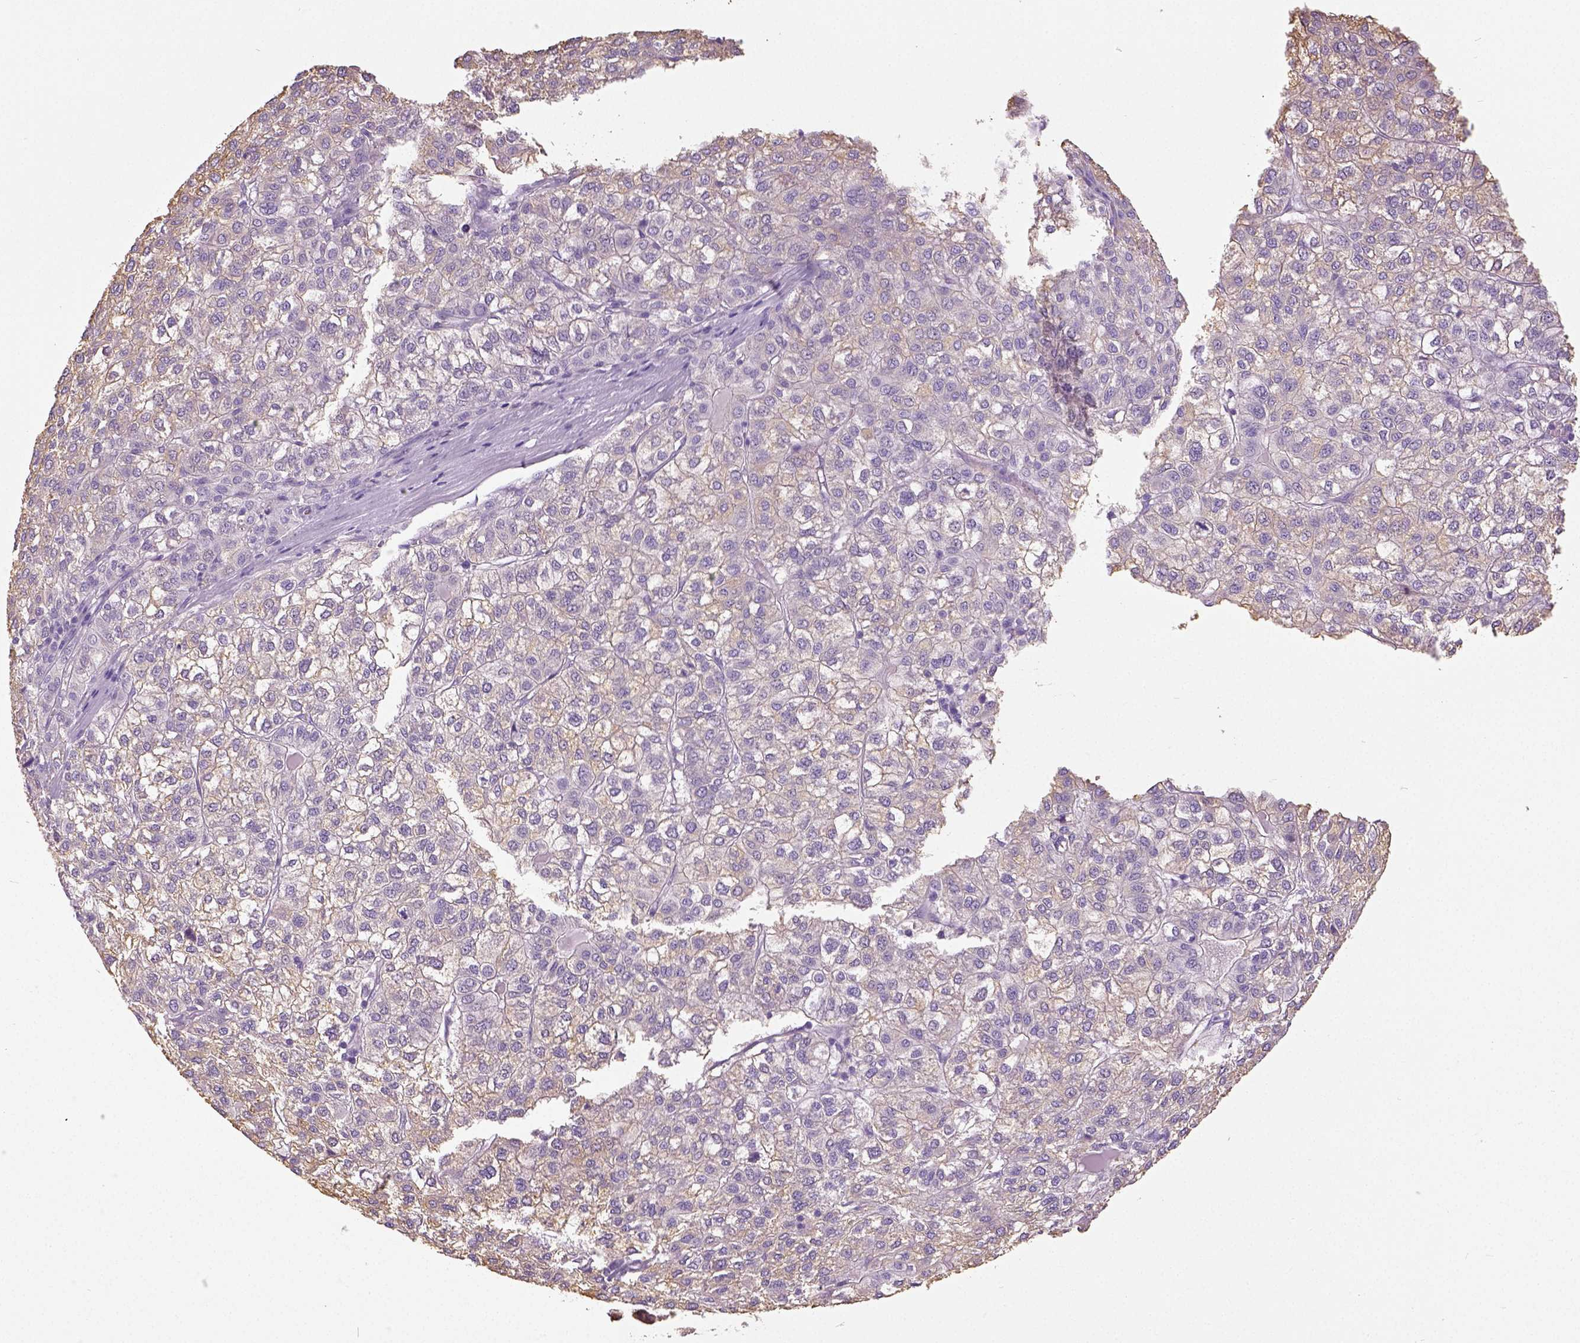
{"staining": {"intensity": "negative", "quantity": "none", "location": "none"}, "tissue": "liver cancer", "cell_type": "Tumor cells", "image_type": "cancer", "snomed": [{"axis": "morphology", "description": "Carcinoma, Hepatocellular, NOS"}, {"axis": "topography", "description": "Liver"}], "caption": "Tumor cells are negative for brown protein staining in liver hepatocellular carcinoma.", "gene": "NECAB2", "patient": {"sex": "female", "age": 43}}